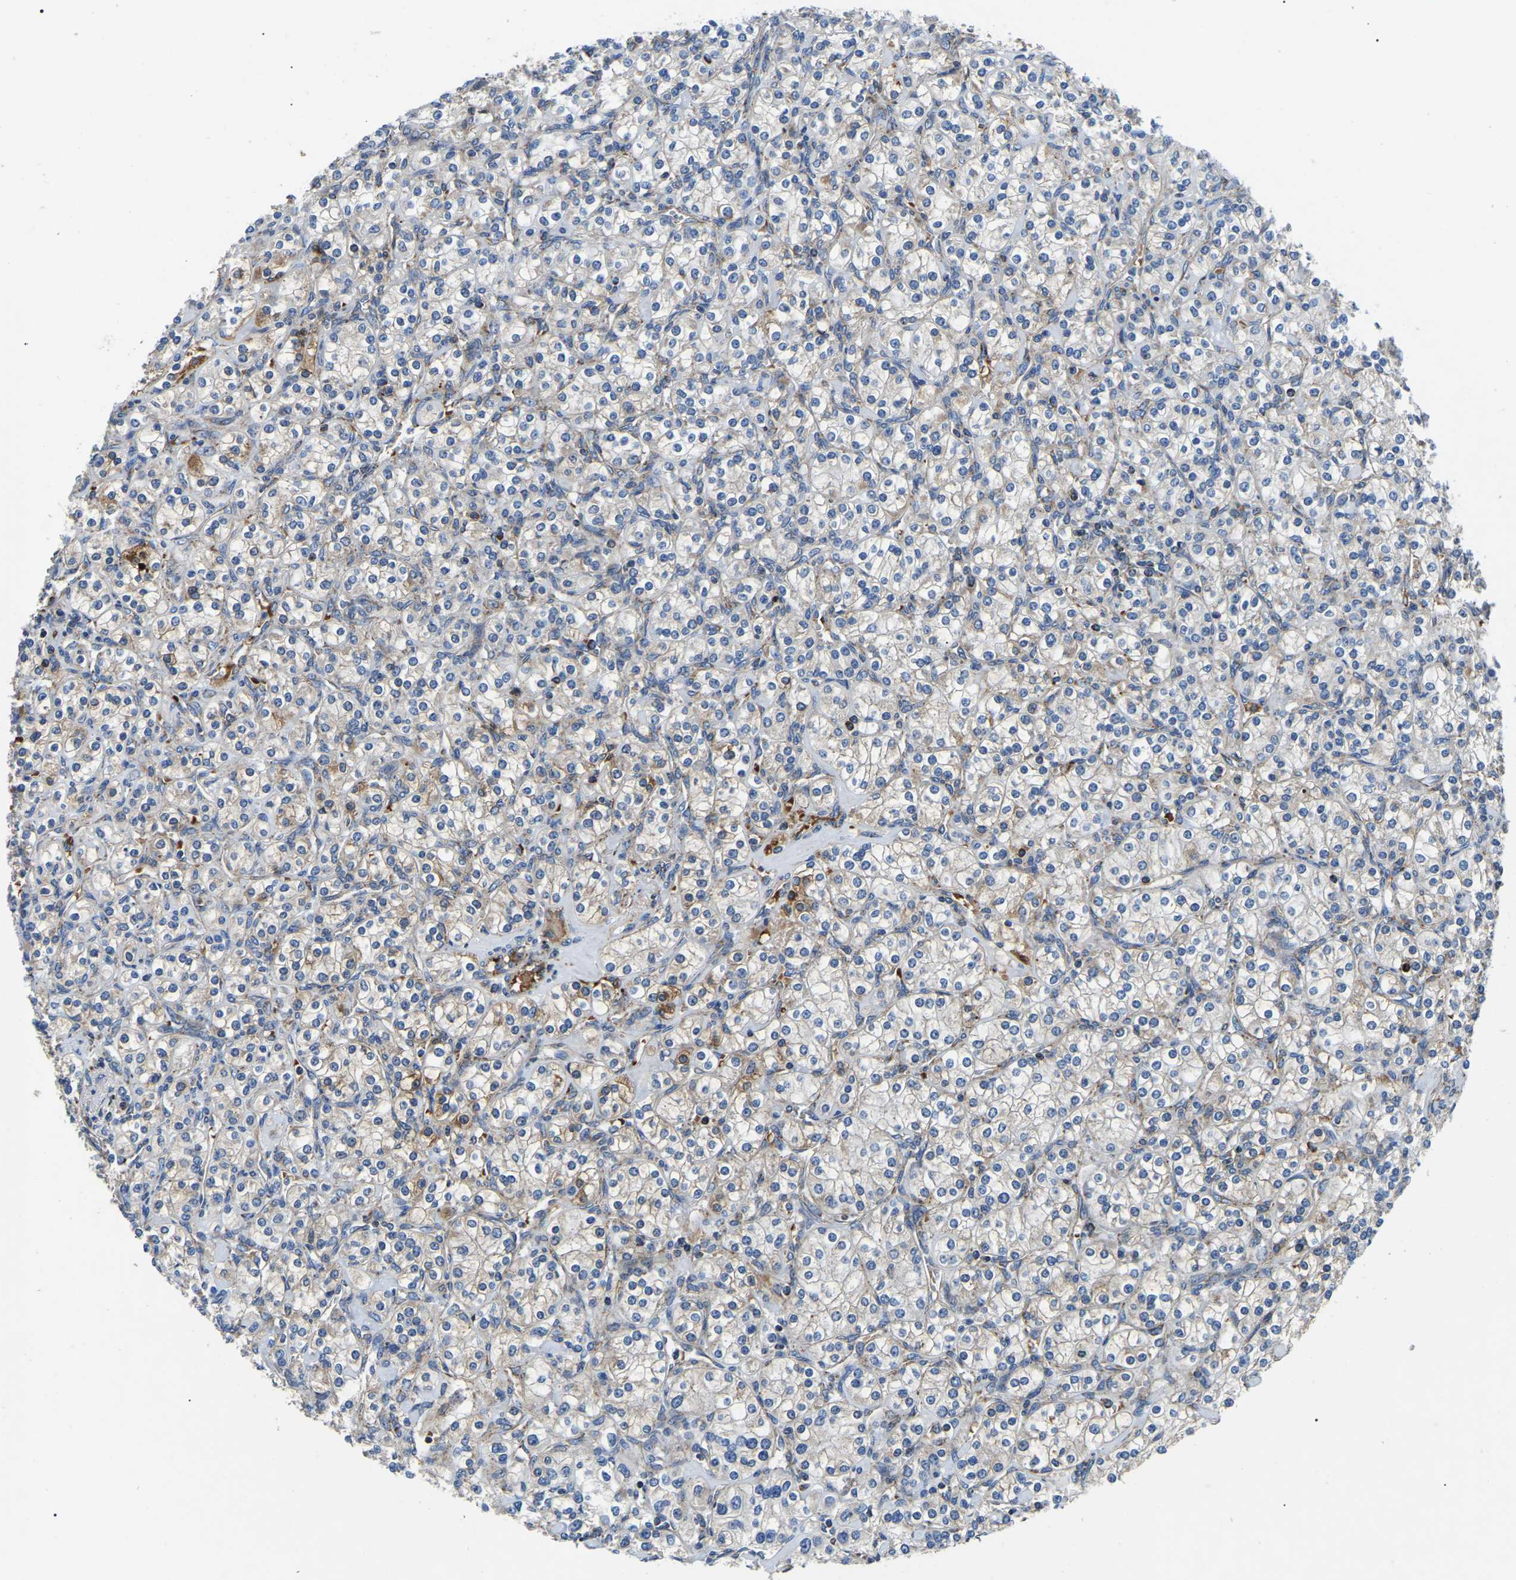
{"staining": {"intensity": "weak", "quantity": "25%-75%", "location": "cytoplasmic/membranous"}, "tissue": "renal cancer", "cell_type": "Tumor cells", "image_type": "cancer", "snomed": [{"axis": "morphology", "description": "Adenocarcinoma, NOS"}, {"axis": "topography", "description": "Kidney"}], "caption": "Renal cancer (adenocarcinoma) was stained to show a protein in brown. There is low levels of weak cytoplasmic/membranous staining in approximately 25%-75% of tumor cells.", "gene": "PPM1E", "patient": {"sex": "male", "age": 77}}